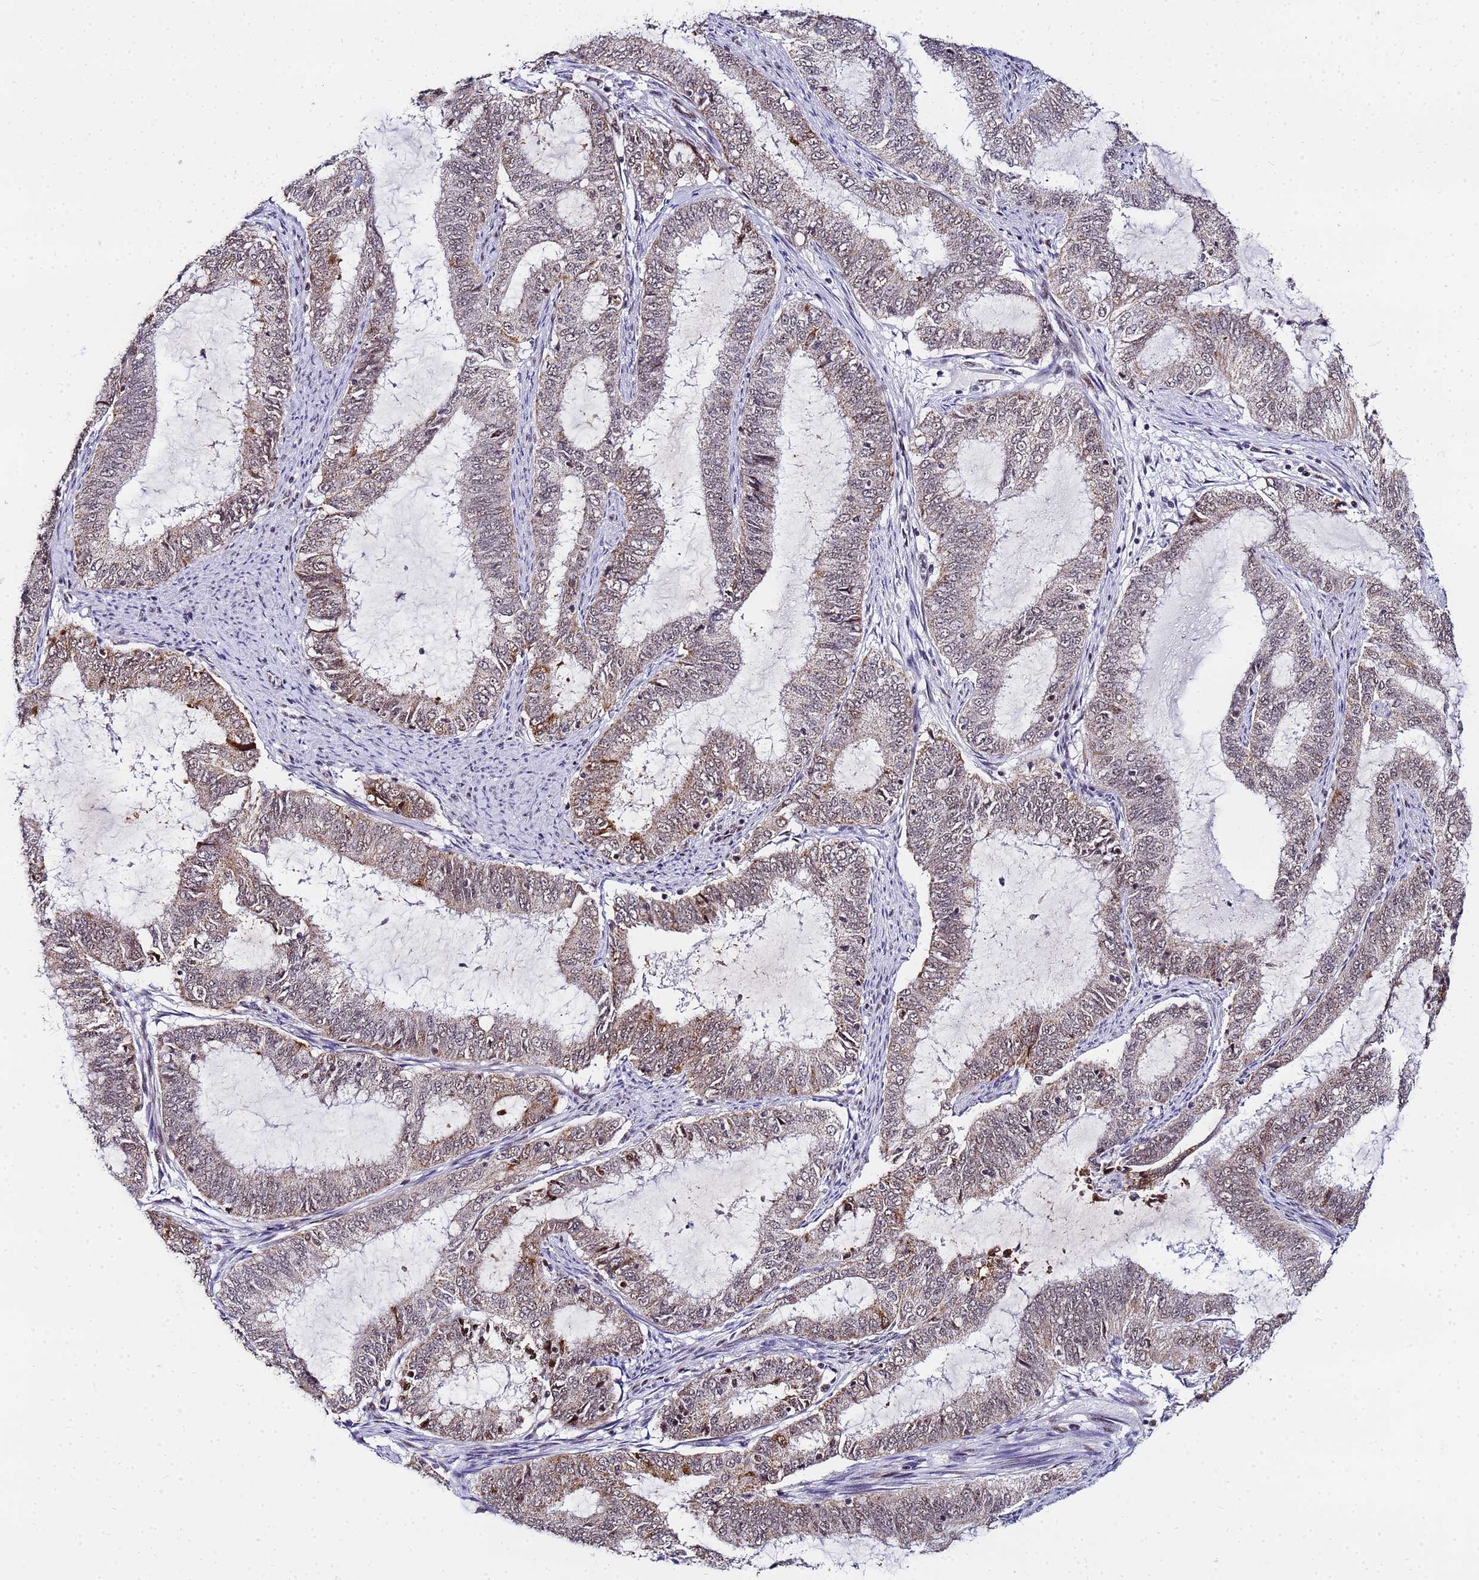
{"staining": {"intensity": "weak", "quantity": ">75%", "location": "cytoplasmic/membranous"}, "tissue": "endometrial cancer", "cell_type": "Tumor cells", "image_type": "cancer", "snomed": [{"axis": "morphology", "description": "Adenocarcinoma, NOS"}, {"axis": "topography", "description": "Endometrium"}], "caption": "Immunohistochemical staining of human endometrial cancer reveals low levels of weak cytoplasmic/membranous positivity in about >75% of tumor cells.", "gene": "CKMT1A", "patient": {"sex": "female", "age": 51}}